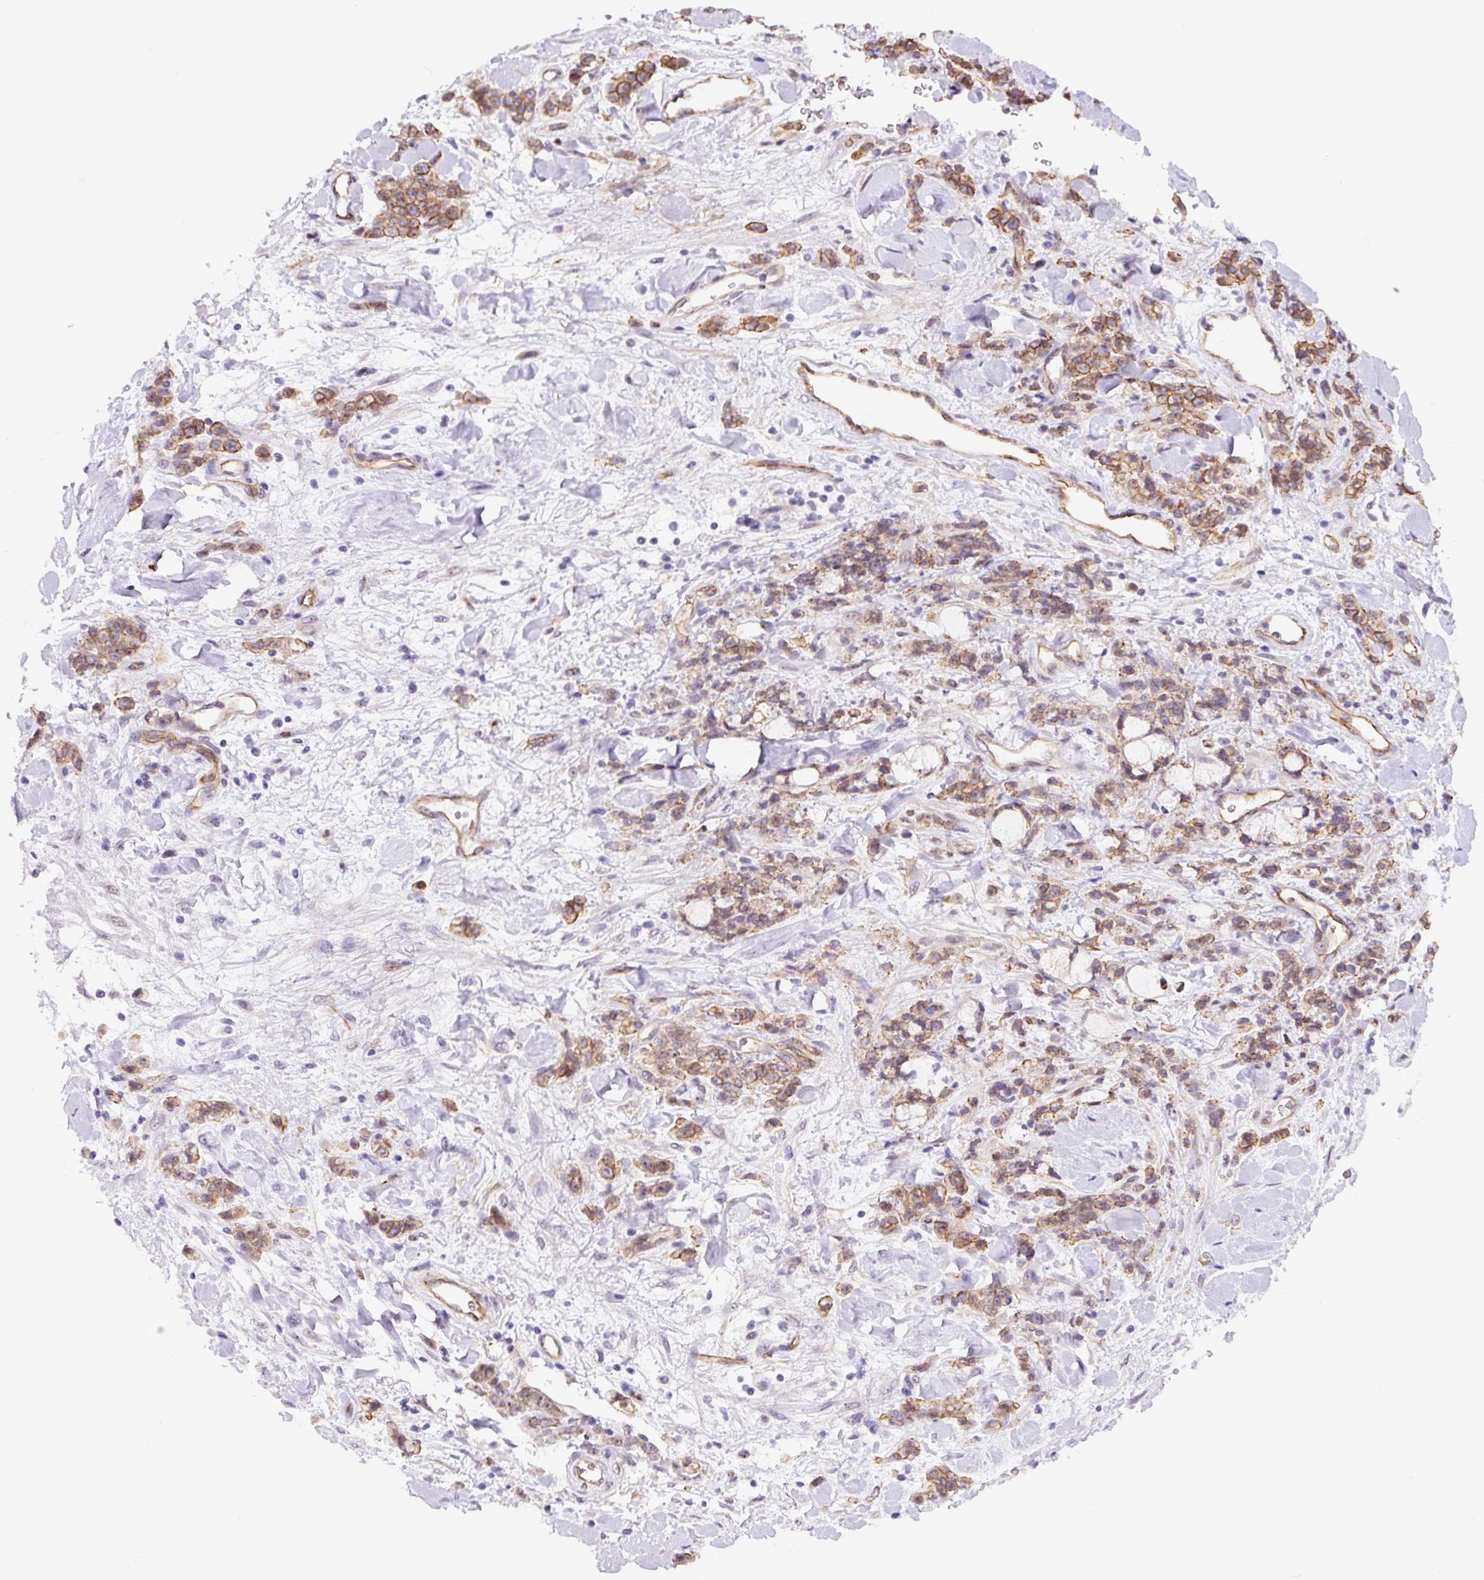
{"staining": {"intensity": "moderate", "quantity": ">75%", "location": "cytoplasmic/membranous"}, "tissue": "stomach cancer", "cell_type": "Tumor cells", "image_type": "cancer", "snomed": [{"axis": "morphology", "description": "Normal tissue, NOS"}, {"axis": "morphology", "description": "Adenocarcinoma, NOS"}, {"axis": "topography", "description": "Stomach"}], "caption": "Protein positivity by IHC demonstrates moderate cytoplasmic/membranous staining in approximately >75% of tumor cells in stomach cancer. (Brightfield microscopy of DAB IHC at high magnification).", "gene": "MYO5C", "patient": {"sex": "male", "age": 82}}